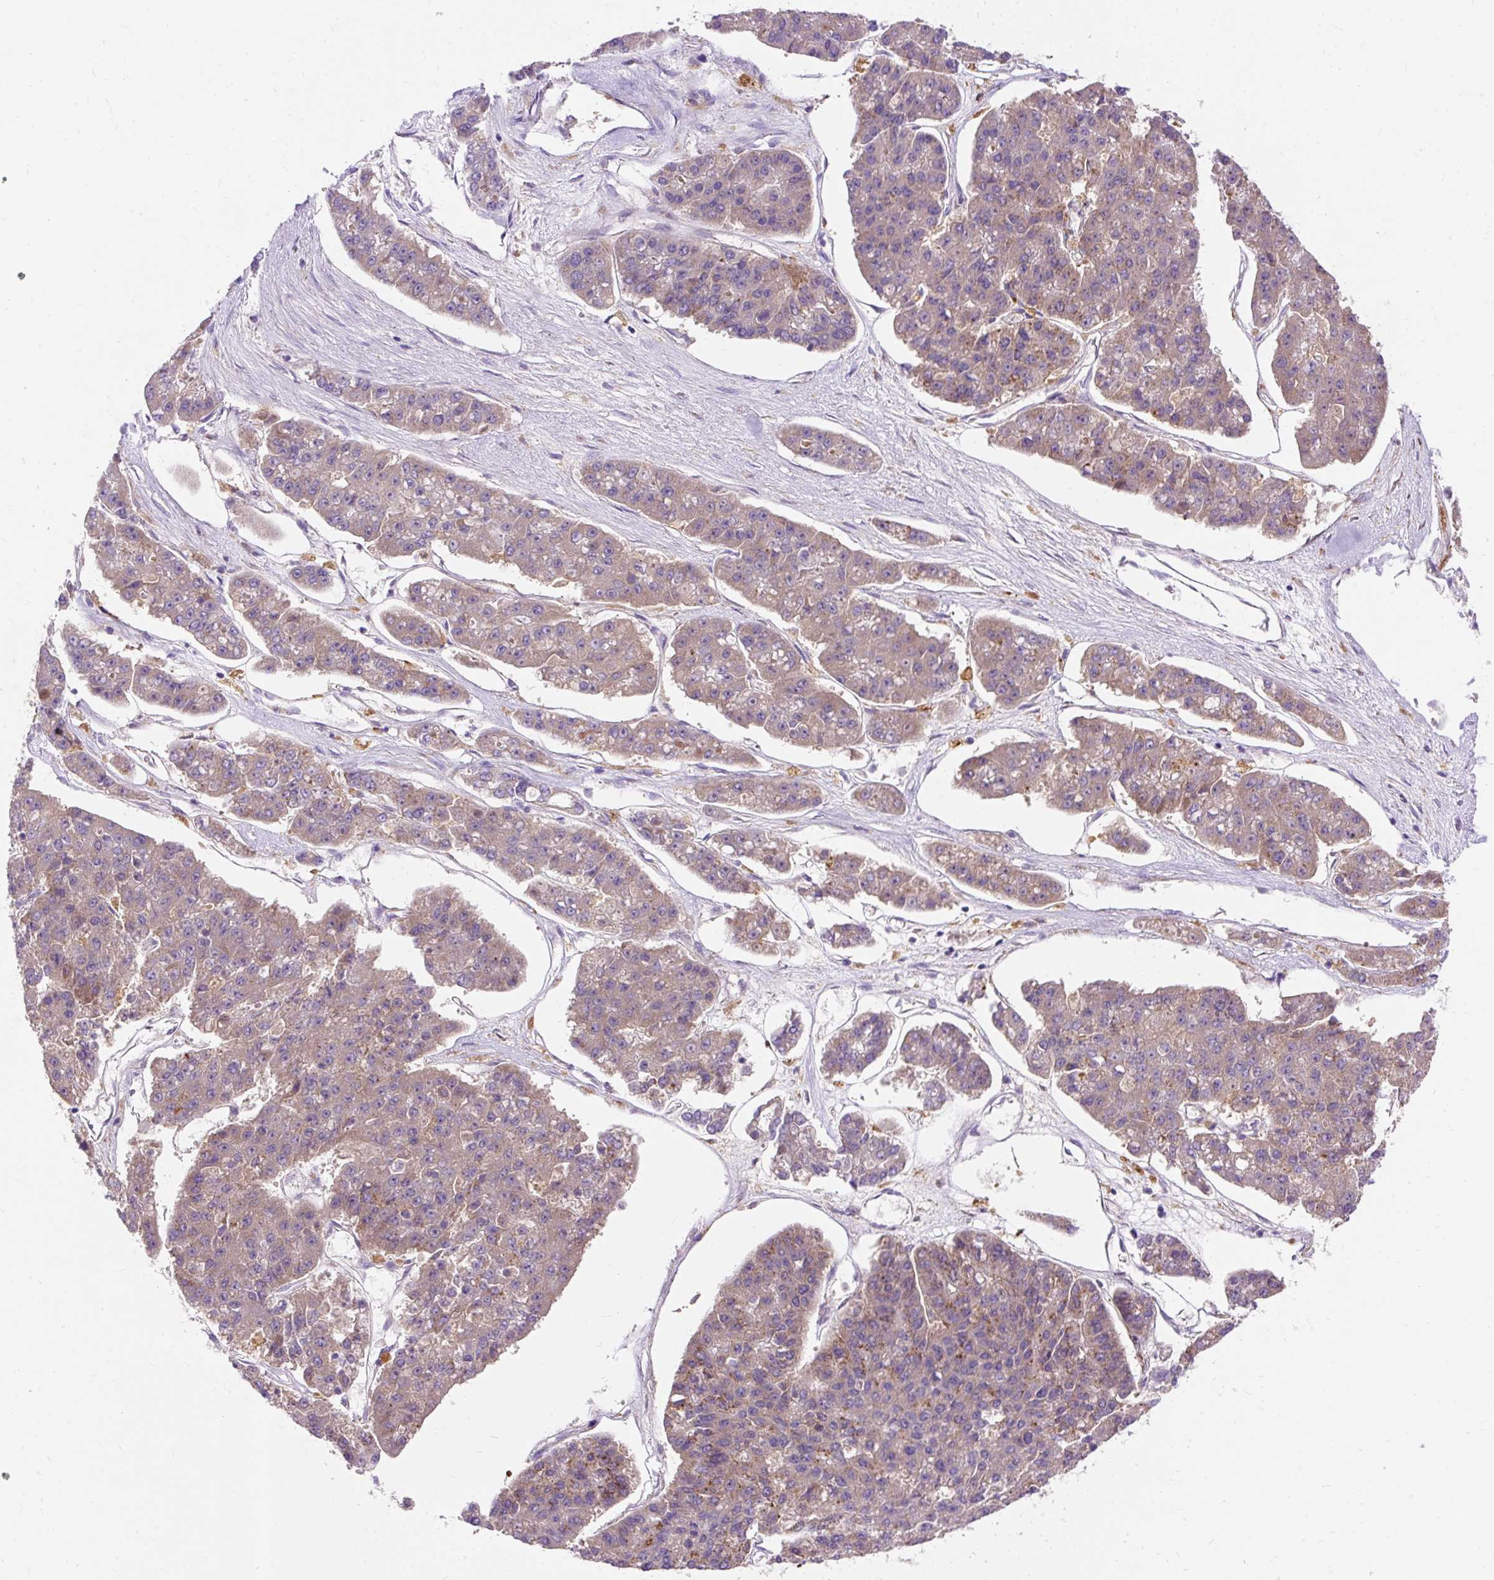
{"staining": {"intensity": "weak", "quantity": "25%-75%", "location": "cytoplasmic/membranous"}, "tissue": "pancreatic cancer", "cell_type": "Tumor cells", "image_type": "cancer", "snomed": [{"axis": "morphology", "description": "Adenocarcinoma, NOS"}, {"axis": "topography", "description": "Pancreas"}], "caption": "Protein positivity by immunohistochemistry (IHC) shows weak cytoplasmic/membranous staining in approximately 25%-75% of tumor cells in pancreatic cancer (adenocarcinoma).", "gene": "OR4K15", "patient": {"sex": "male", "age": 50}}